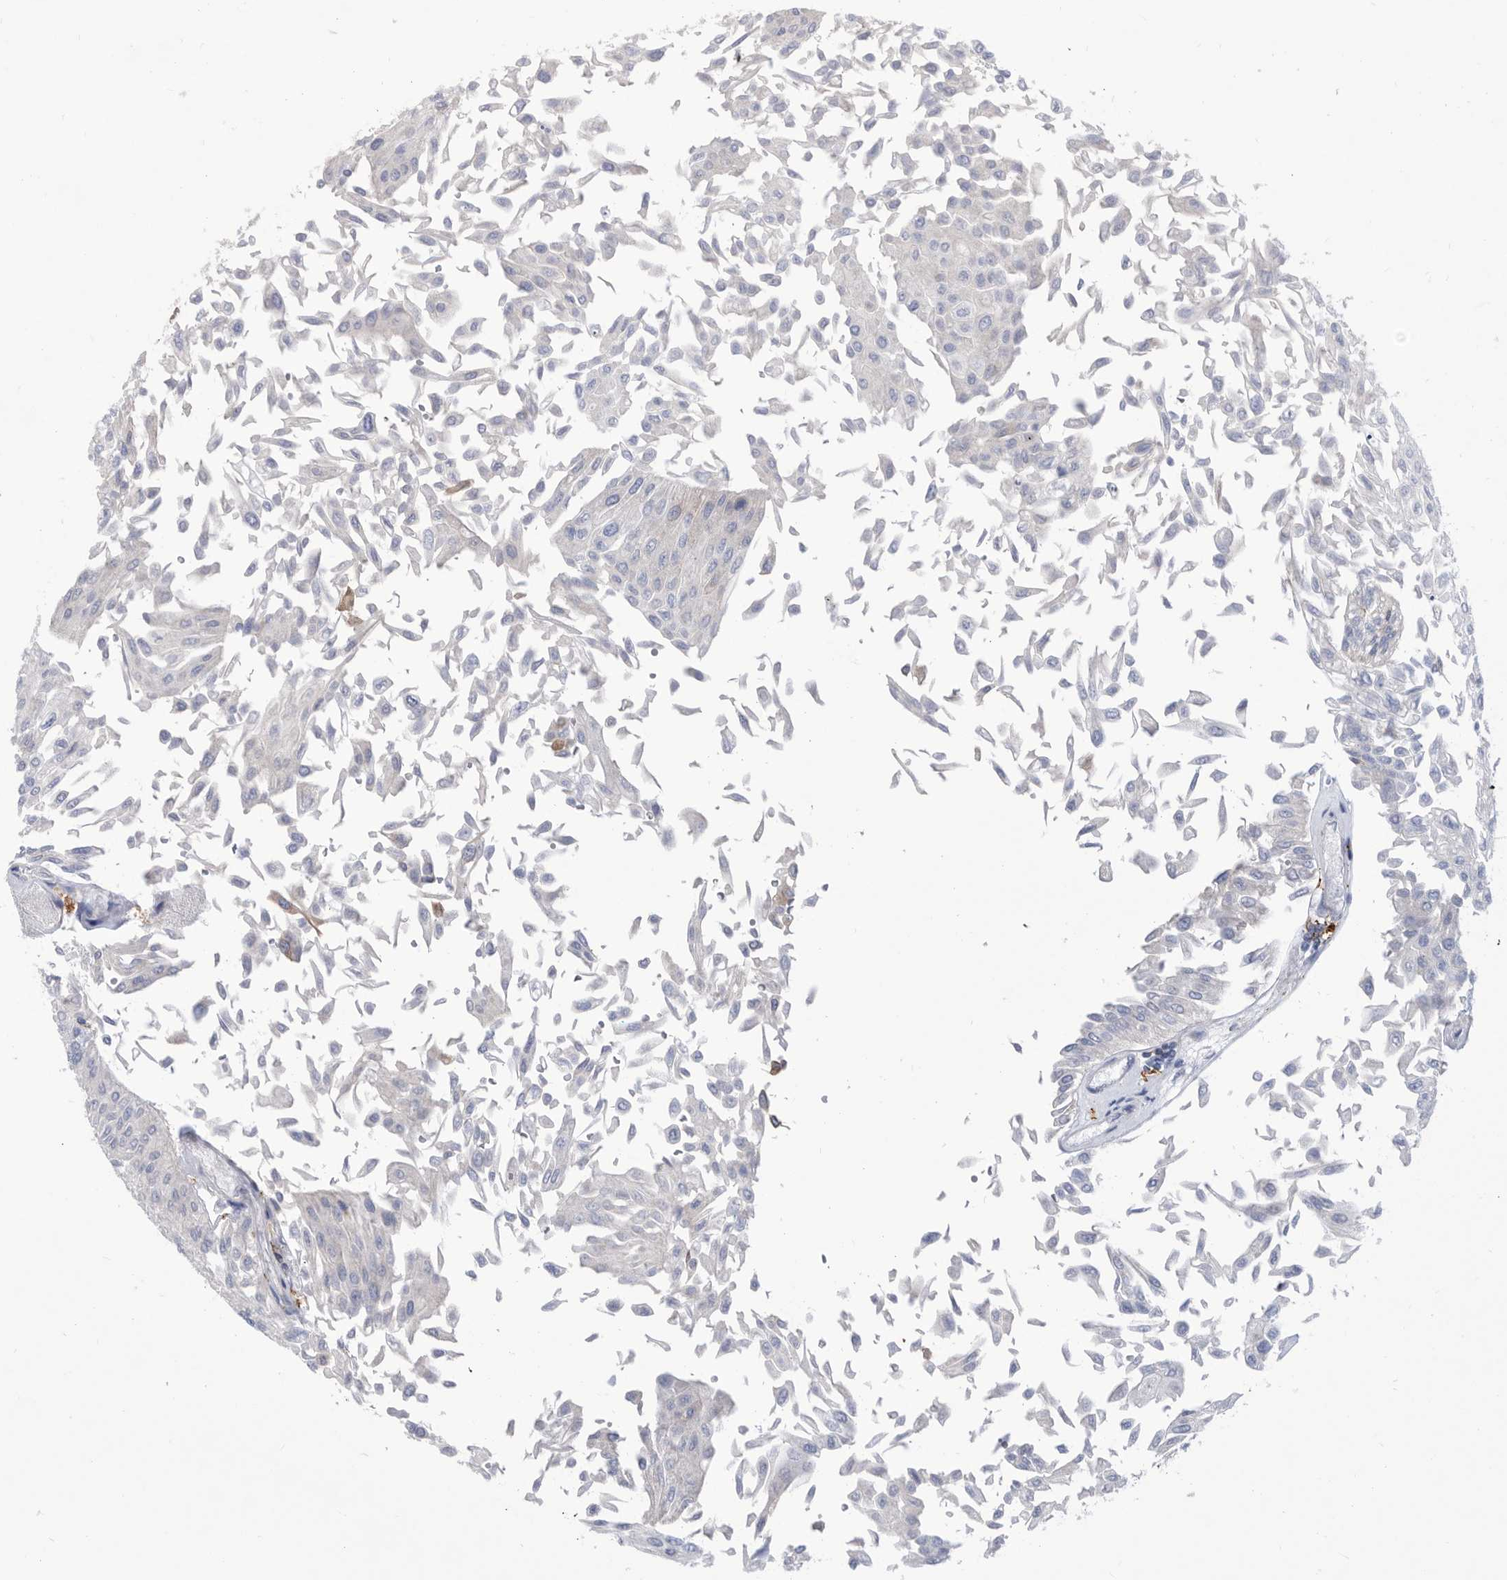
{"staining": {"intensity": "negative", "quantity": "none", "location": "none"}, "tissue": "urothelial cancer", "cell_type": "Tumor cells", "image_type": "cancer", "snomed": [{"axis": "morphology", "description": "Urothelial carcinoma, Low grade"}, {"axis": "topography", "description": "Urinary bladder"}], "caption": "The IHC image has no significant expression in tumor cells of low-grade urothelial carcinoma tissue.", "gene": "SMG7", "patient": {"sex": "male", "age": 67}}